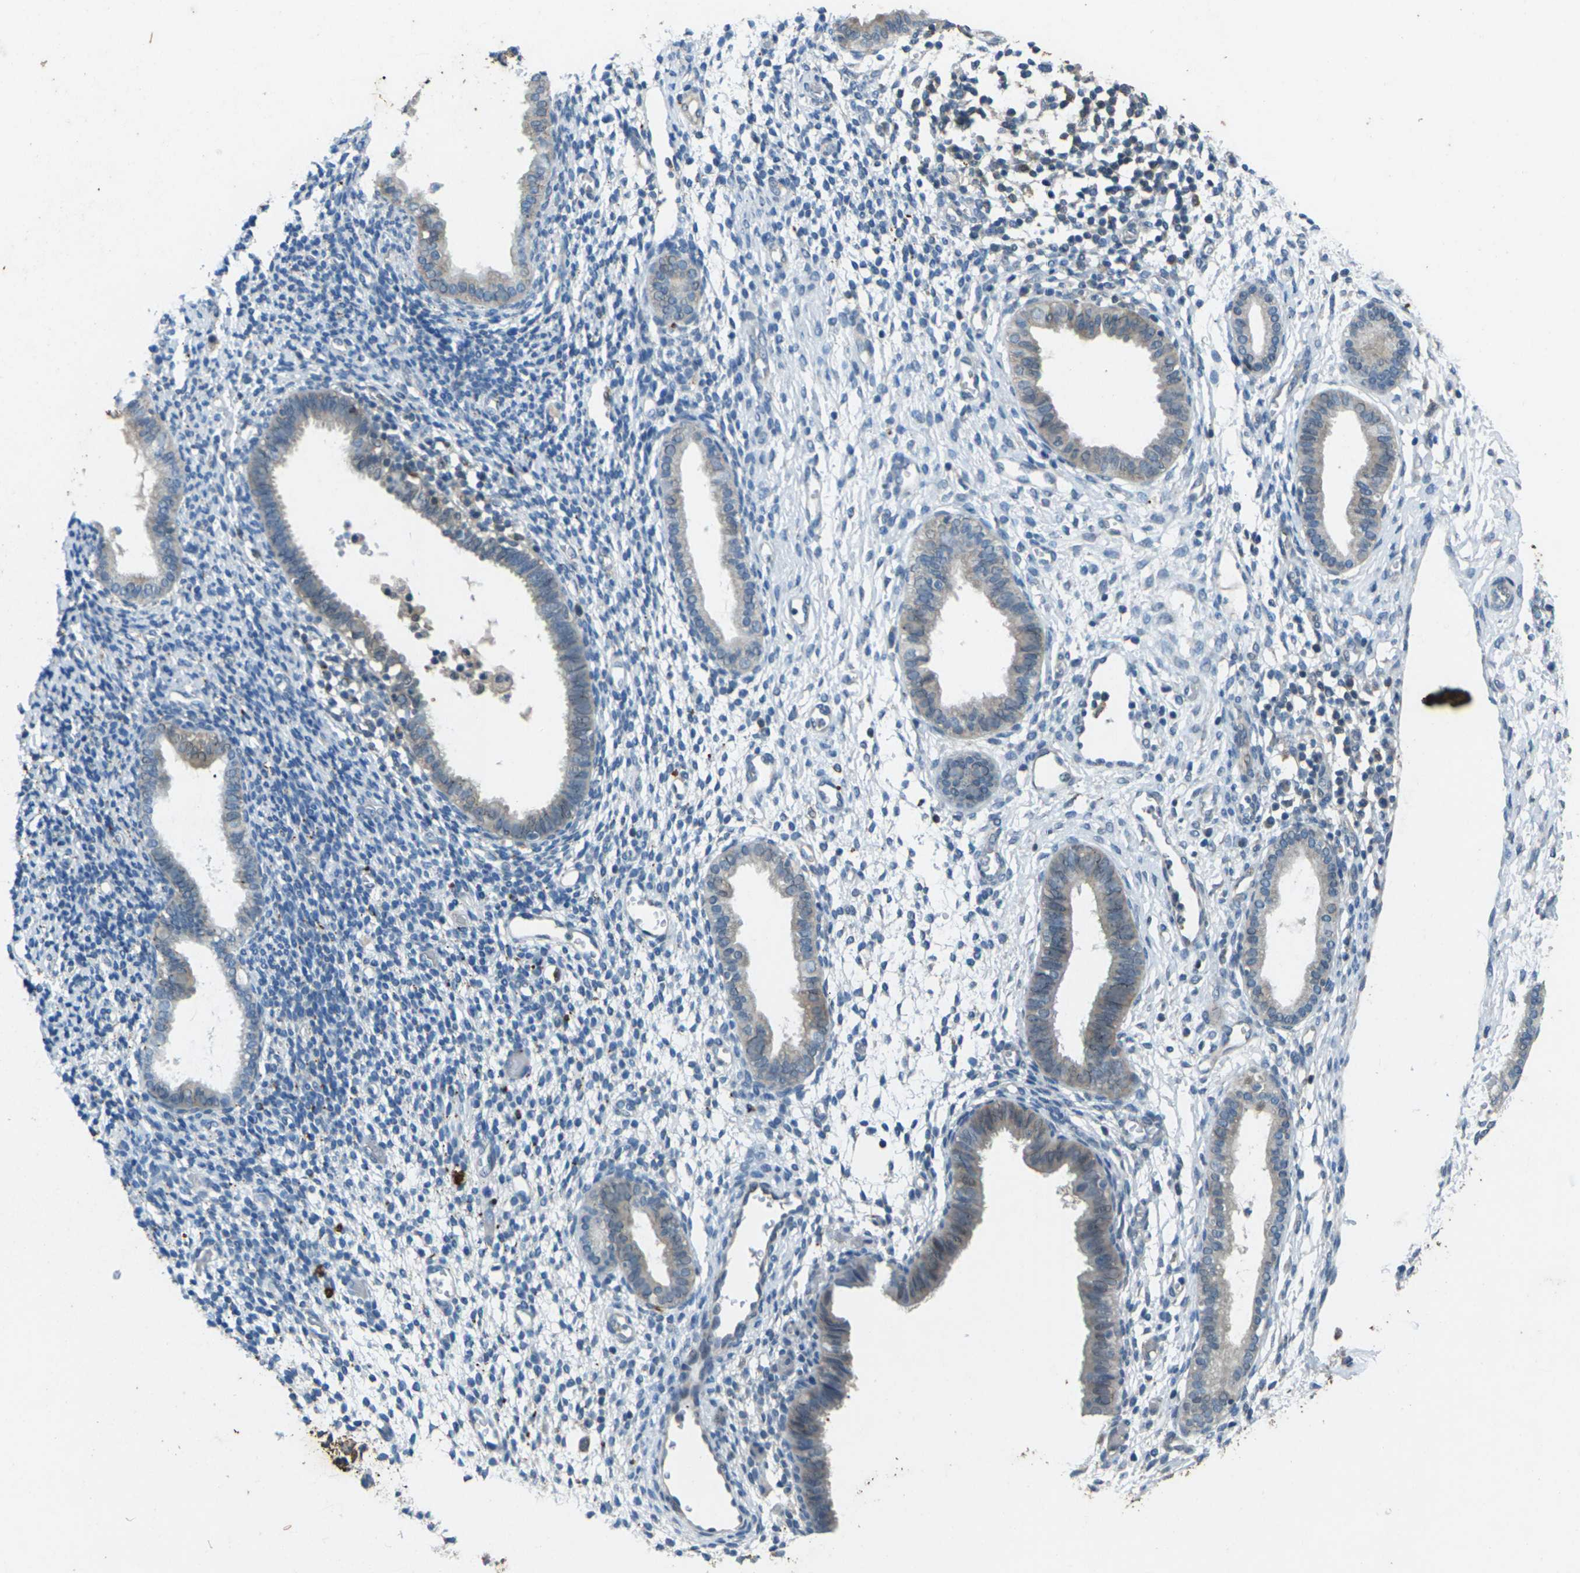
{"staining": {"intensity": "negative", "quantity": "none", "location": "none"}, "tissue": "endometrium", "cell_type": "Cells in endometrial stroma", "image_type": "normal", "snomed": [{"axis": "morphology", "description": "Normal tissue, NOS"}, {"axis": "topography", "description": "Endometrium"}], "caption": "High power microscopy photomicrograph of an immunohistochemistry (IHC) histopathology image of benign endometrium, revealing no significant positivity in cells in endometrial stroma. (Immunohistochemistry (ihc), brightfield microscopy, high magnification).", "gene": "SIGLEC14", "patient": {"sex": "female", "age": 61}}